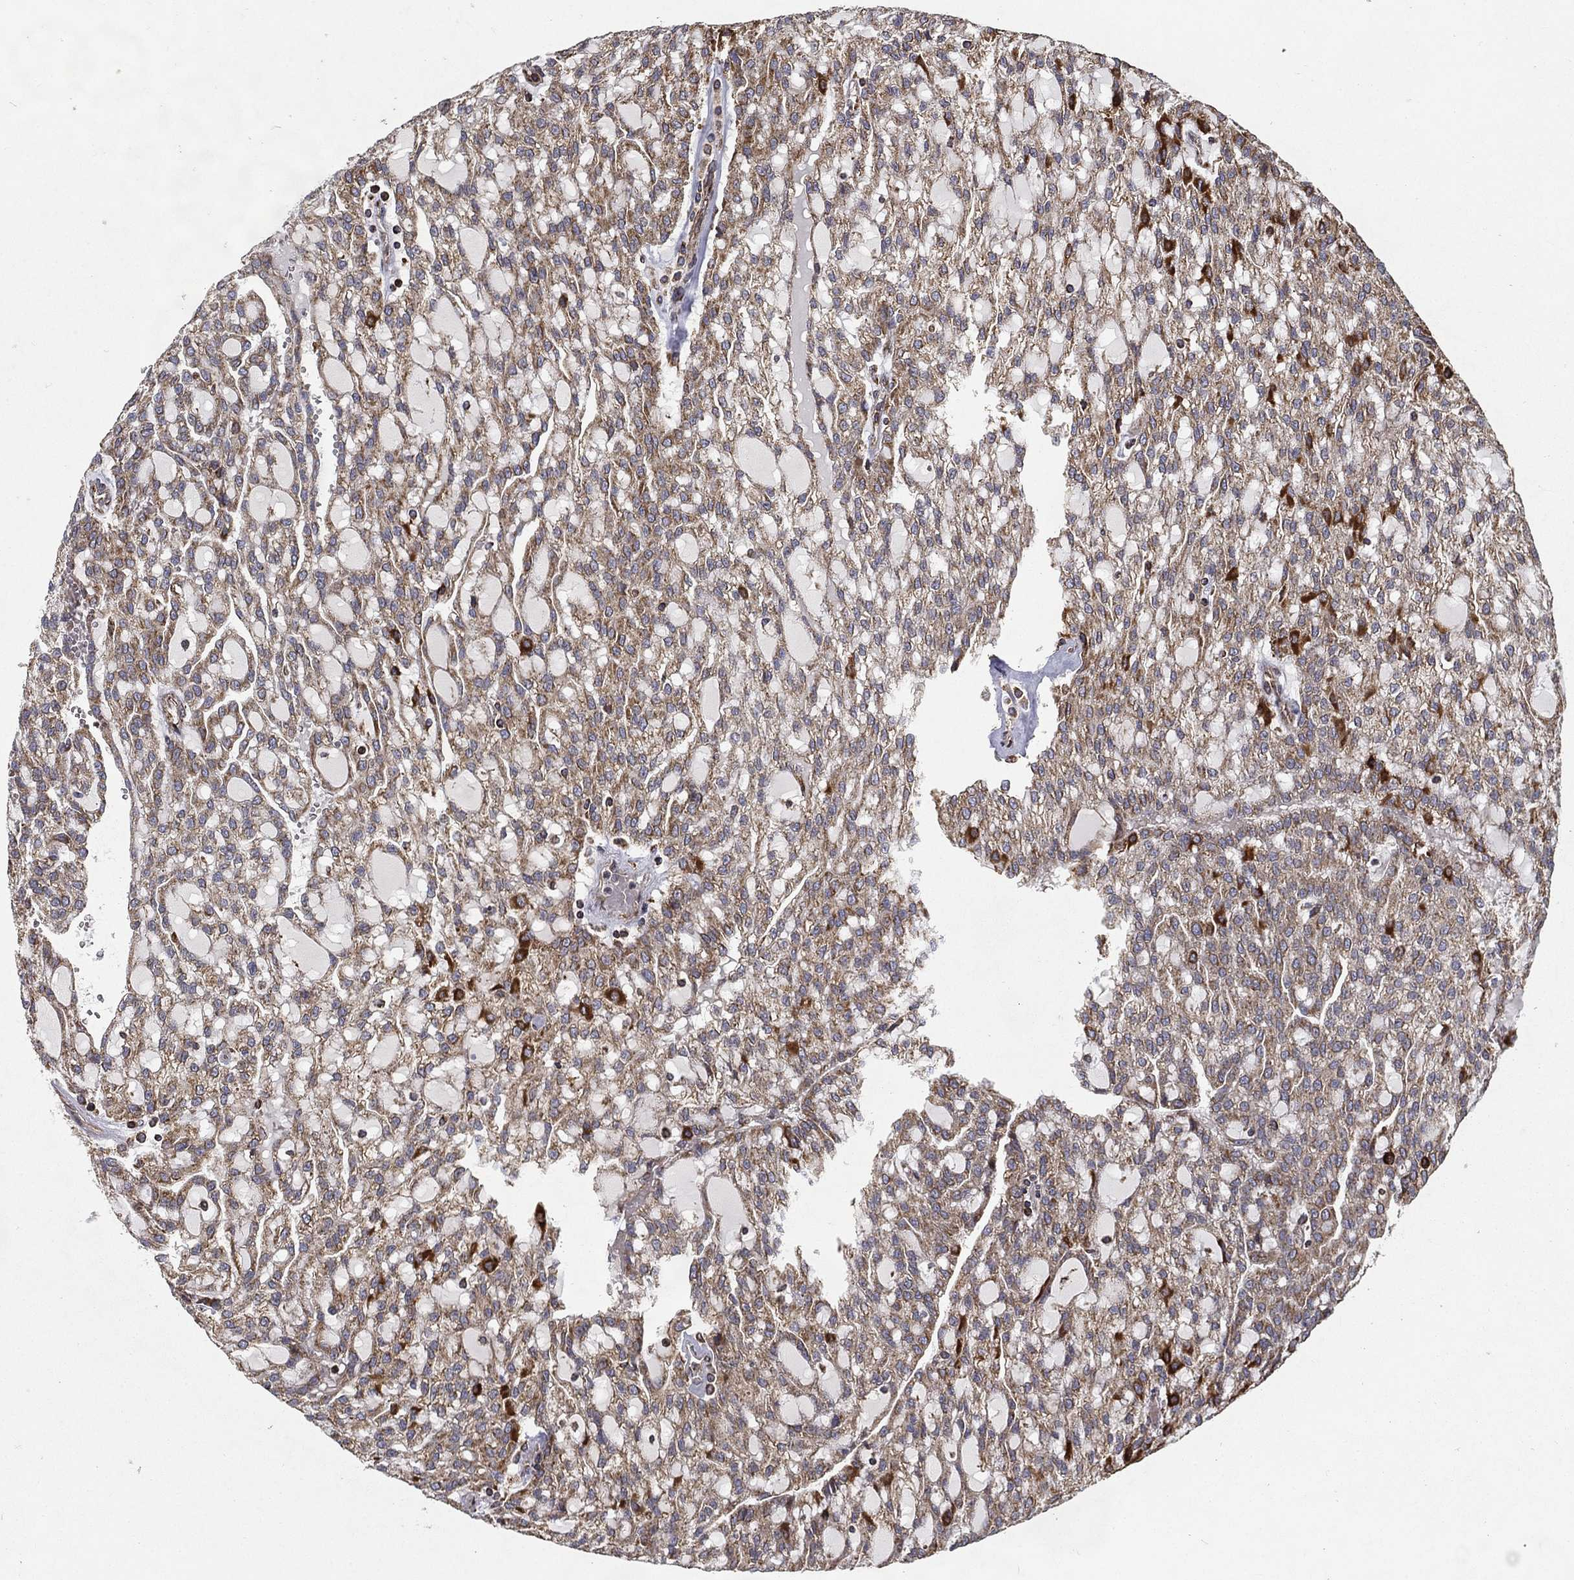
{"staining": {"intensity": "moderate", "quantity": "25%-75%", "location": "cytoplasmic/membranous"}, "tissue": "renal cancer", "cell_type": "Tumor cells", "image_type": "cancer", "snomed": [{"axis": "morphology", "description": "Adenocarcinoma, NOS"}, {"axis": "topography", "description": "Kidney"}], "caption": "The image displays staining of renal adenocarcinoma, revealing moderate cytoplasmic/membranous protein expression (brown color) within tumor cells.", "gene": "MT-CYB", "patient": {"sex": "male", "age": 63}}